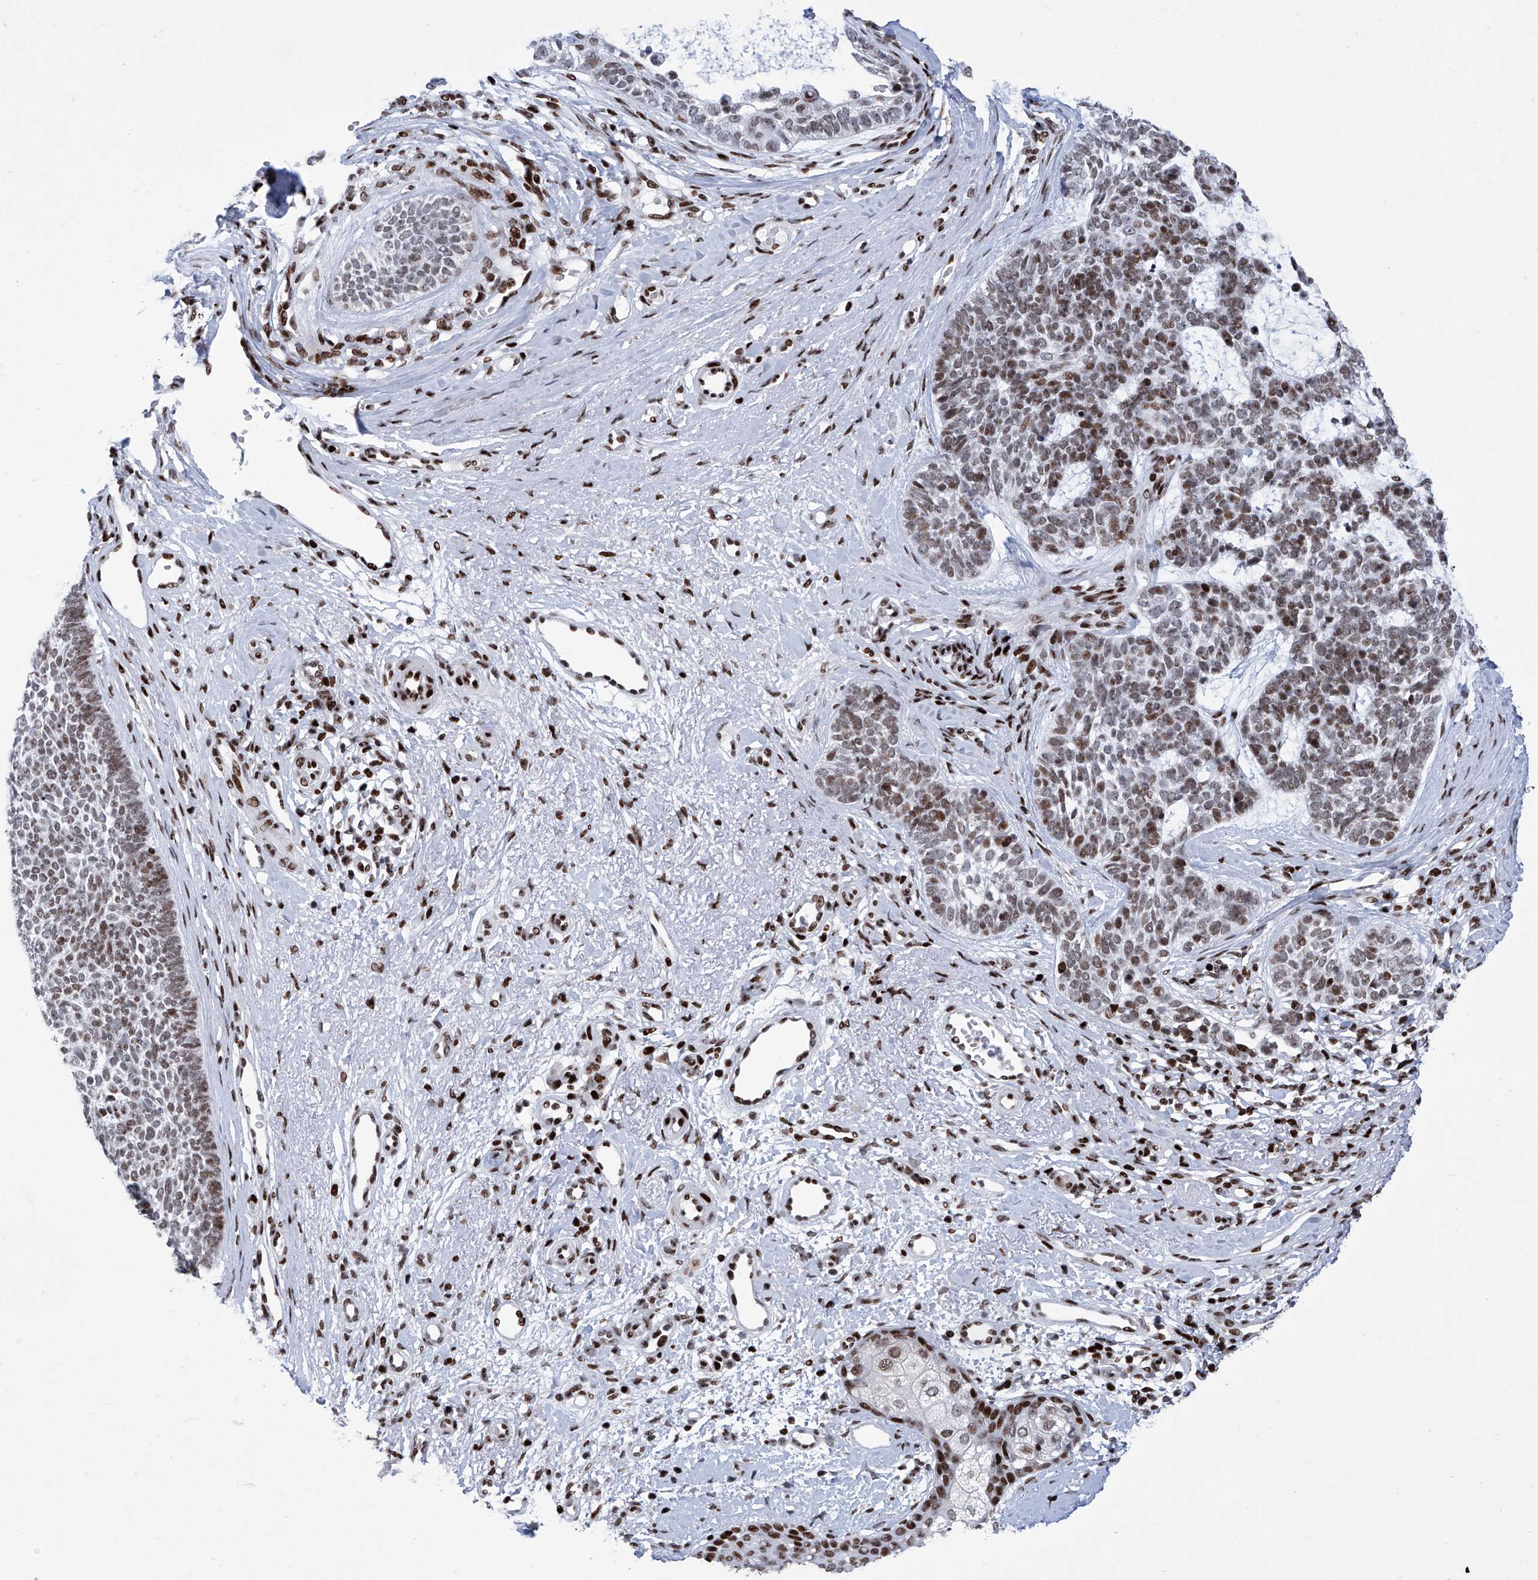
{"staining": {"intensity": "moderate", "quantity": ">75%", "location": "nuclear"}, "tissue": "skin cancer", "cell_type": "Tumor cells", "image_type": "cancer", "snomed": [{"axis": "morphology", "description": "Basal cell carcinoma"}, {"axis": "topography", "description": "Skin"}], "caption": "Brown immunohistochemical staining in human skin cancer displays moderate nuclear expression in about >75% of tumor cells. Using DAB (brown) and hematoxylin (blue) stains, captured at high magnification using brightfield microscopy.", "gene": "HEY2", "patient": {"sex": "female", "age": 81}}